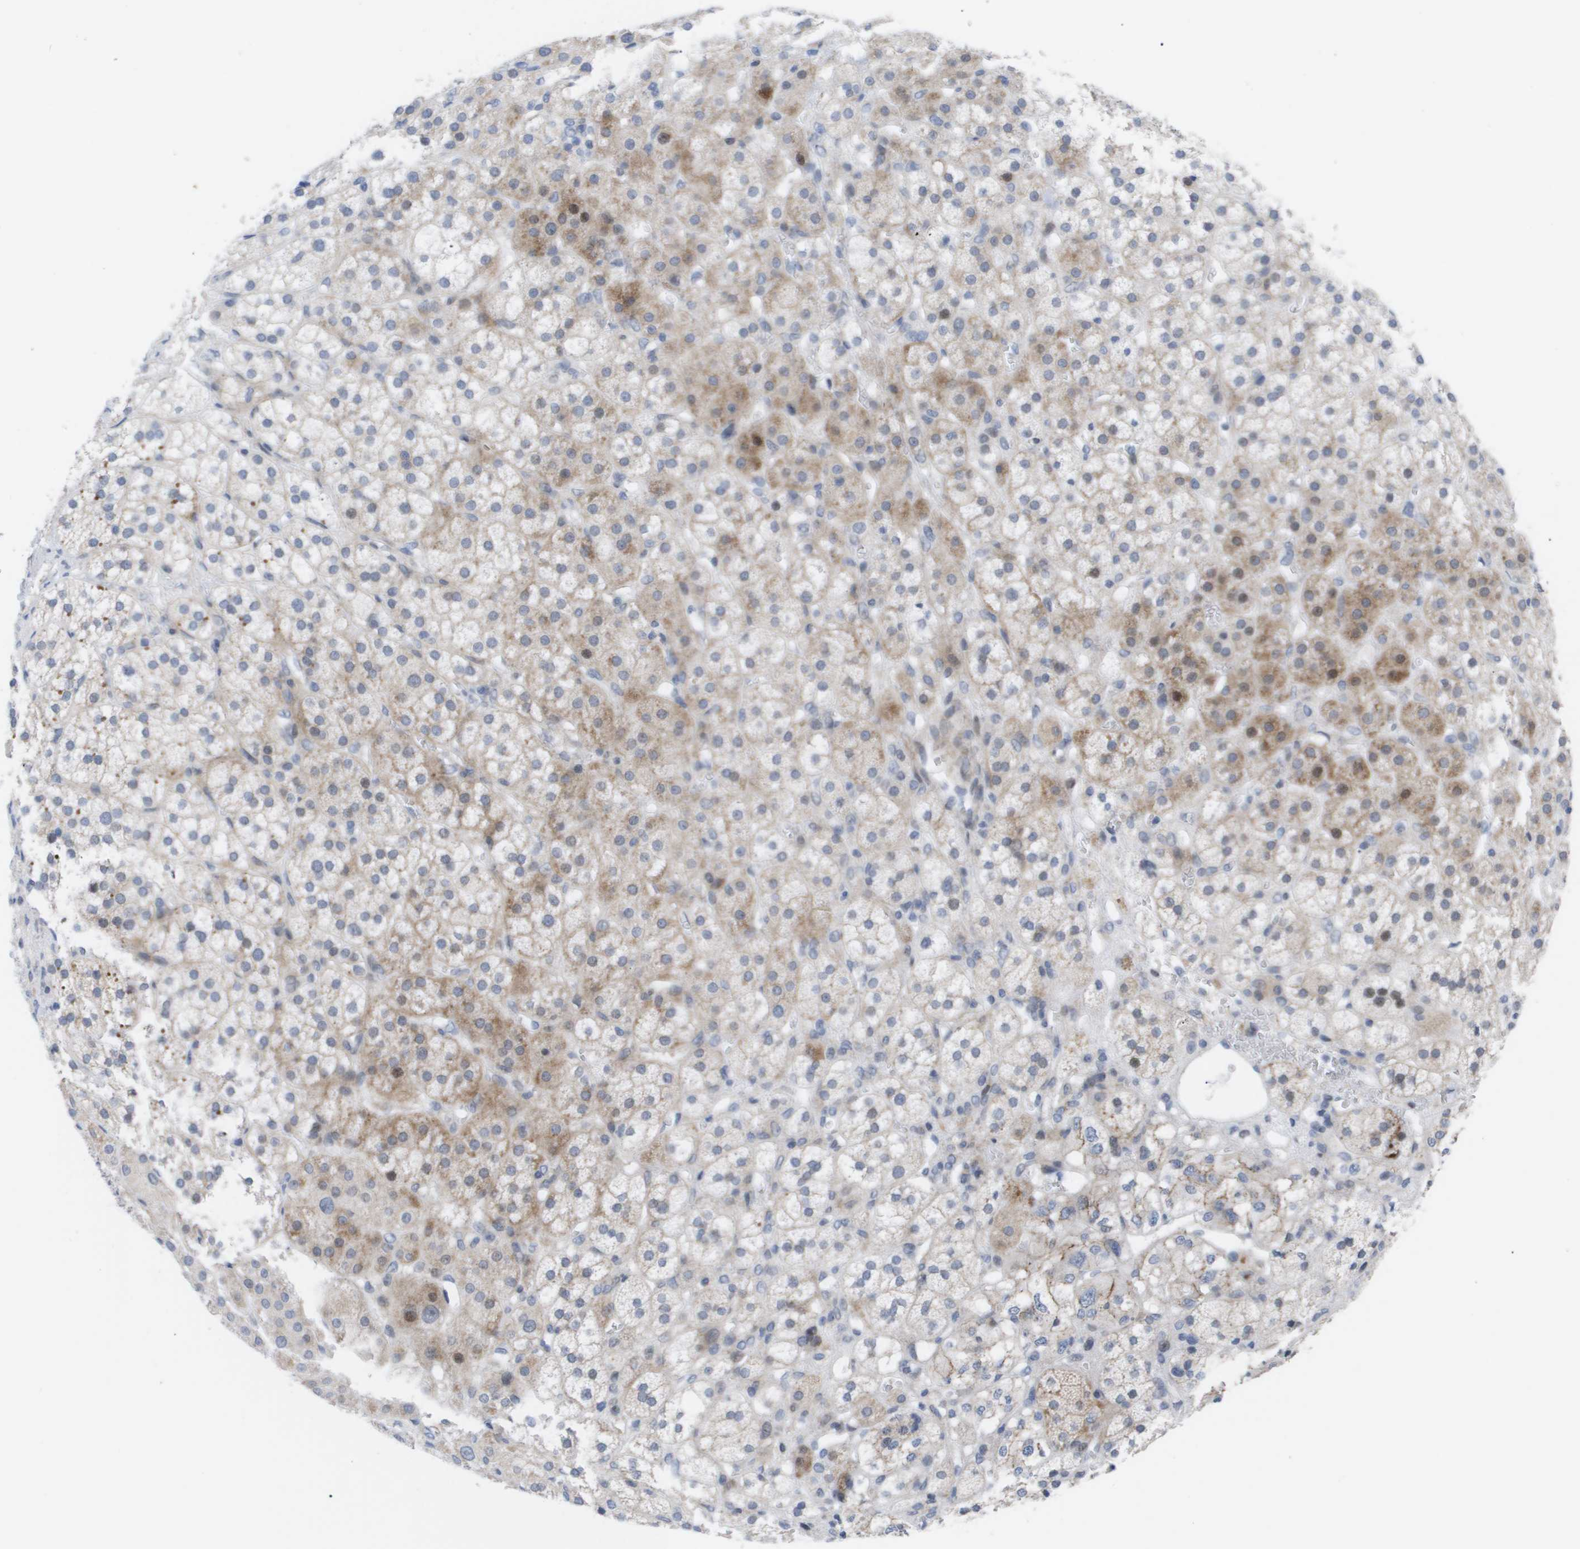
{"staining": {"intensity": "moderate", "quantity": ">75%", "location": "cytoplasmic/membranous"}, "tissue": "adrenal gland", "cell_type": "Glandular cells", "image_type": "normal", "snomed": [{"axis": "morphology", "description": "Normal tissue, NOS"}, {"axis": "topography", "description": "Adrenal gland"}], "caption": "A high-resolution image shows immunohistochemistry (IHC) staining of normal adrenal gland, which exhibits moderate cytoplasmic/membranous staining in approximately >75% of glandular cells. Immunohistochemistry stains the protein of interest in brown and the nuclei are stained blue.", "gene": "CAV3", "patient": {"sex": "male", "age": 56}}